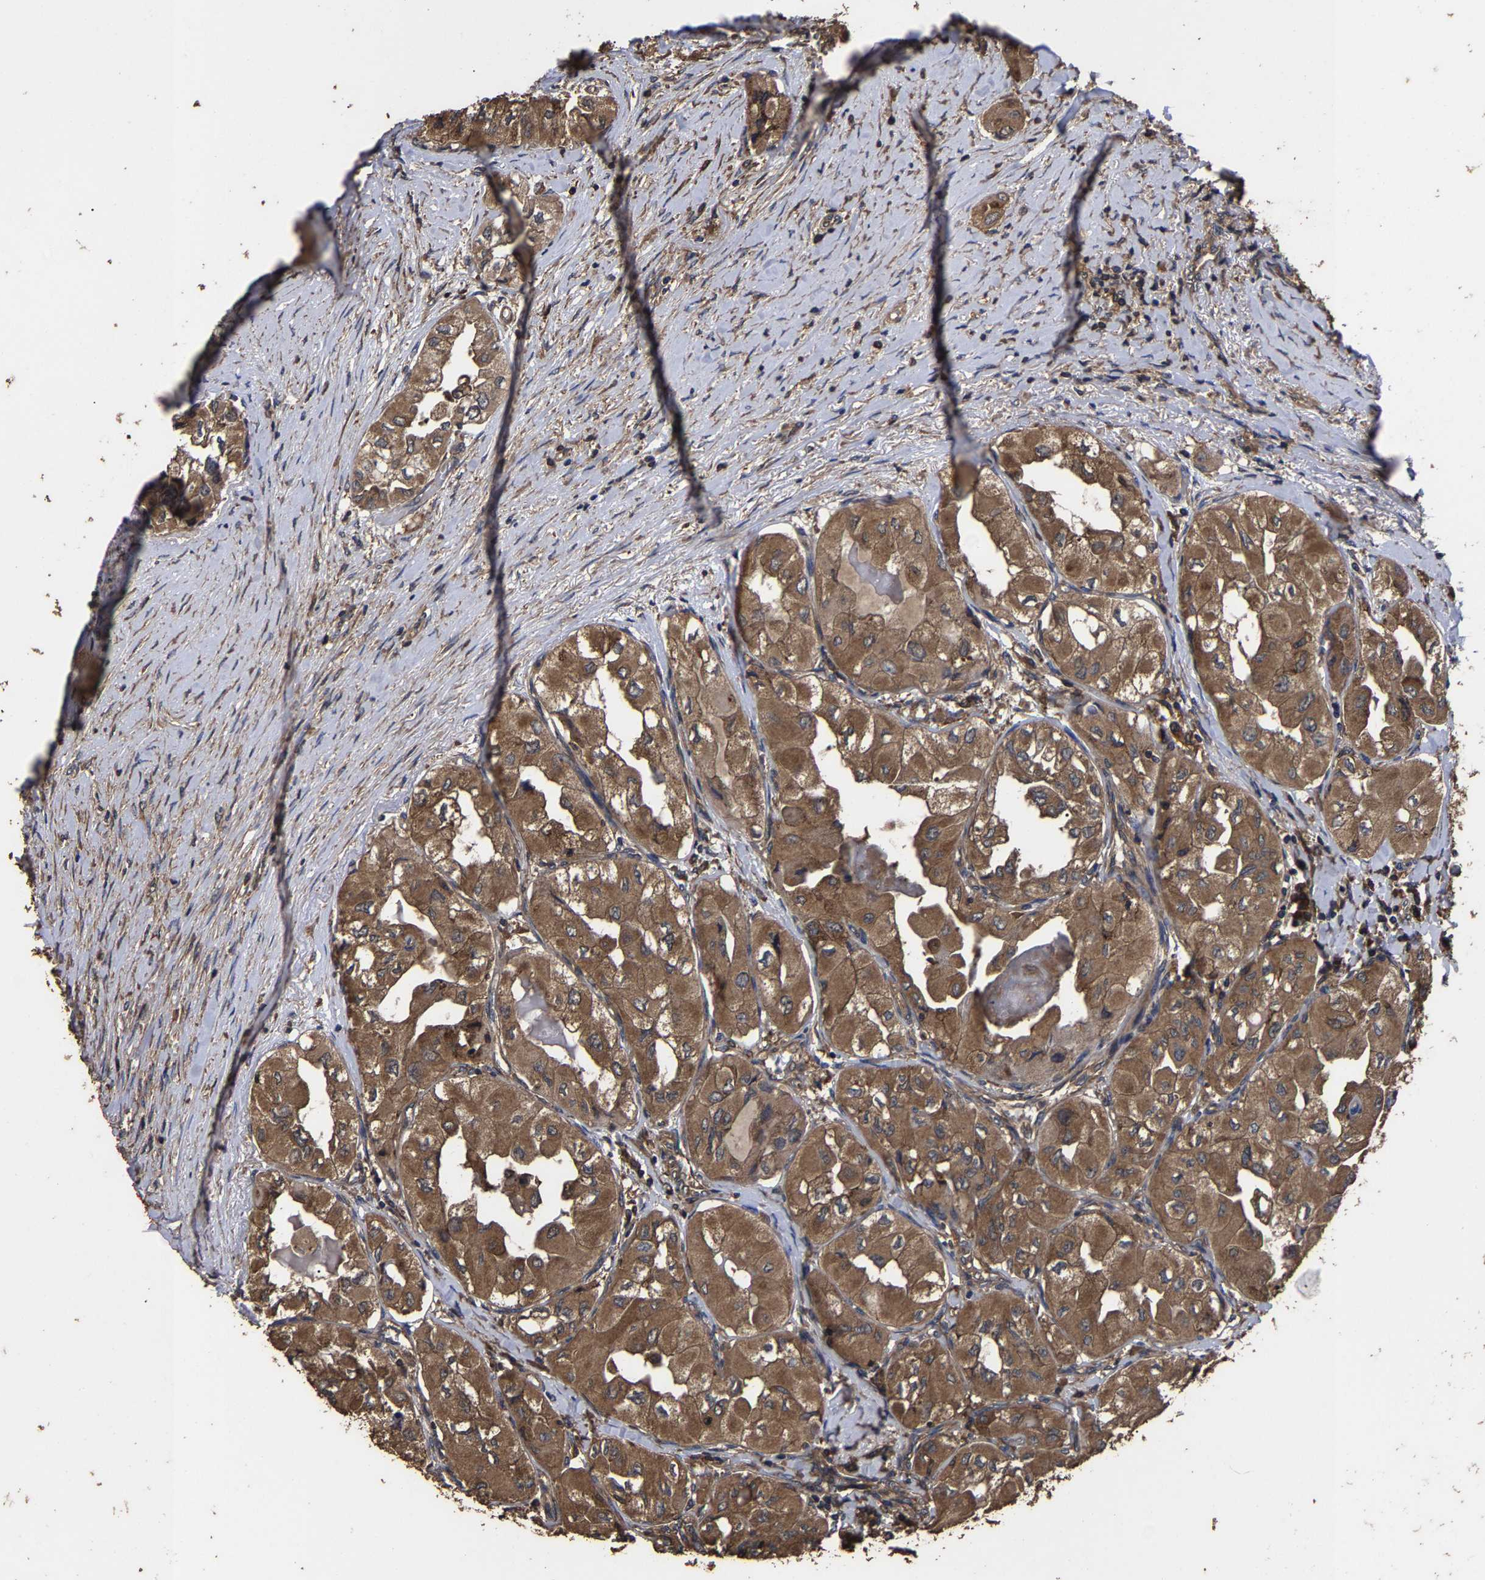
{"staining": {"intensity": "moderate", "quantity": ">75%", "location": "cytoplasmic/membranous"}, "tissue": "thyroid cancer", "cell_type": "Tumor cells", "image_type": "cancer", "snomed": [{"axis": "morphology", "description": "Papillary adenocarcinoma, NOS"}, {"axis": "topography", "description": "Thyroid gland"}], "caption": "Human thyroid papillary adenocarcinoma stained for a protein (brown) shows moderate cytoplasmic/membranous positive staining in approximately >75% of tumor cells.", "gene": "ITCH", "patient": {"sex": "female", "age": 59}}